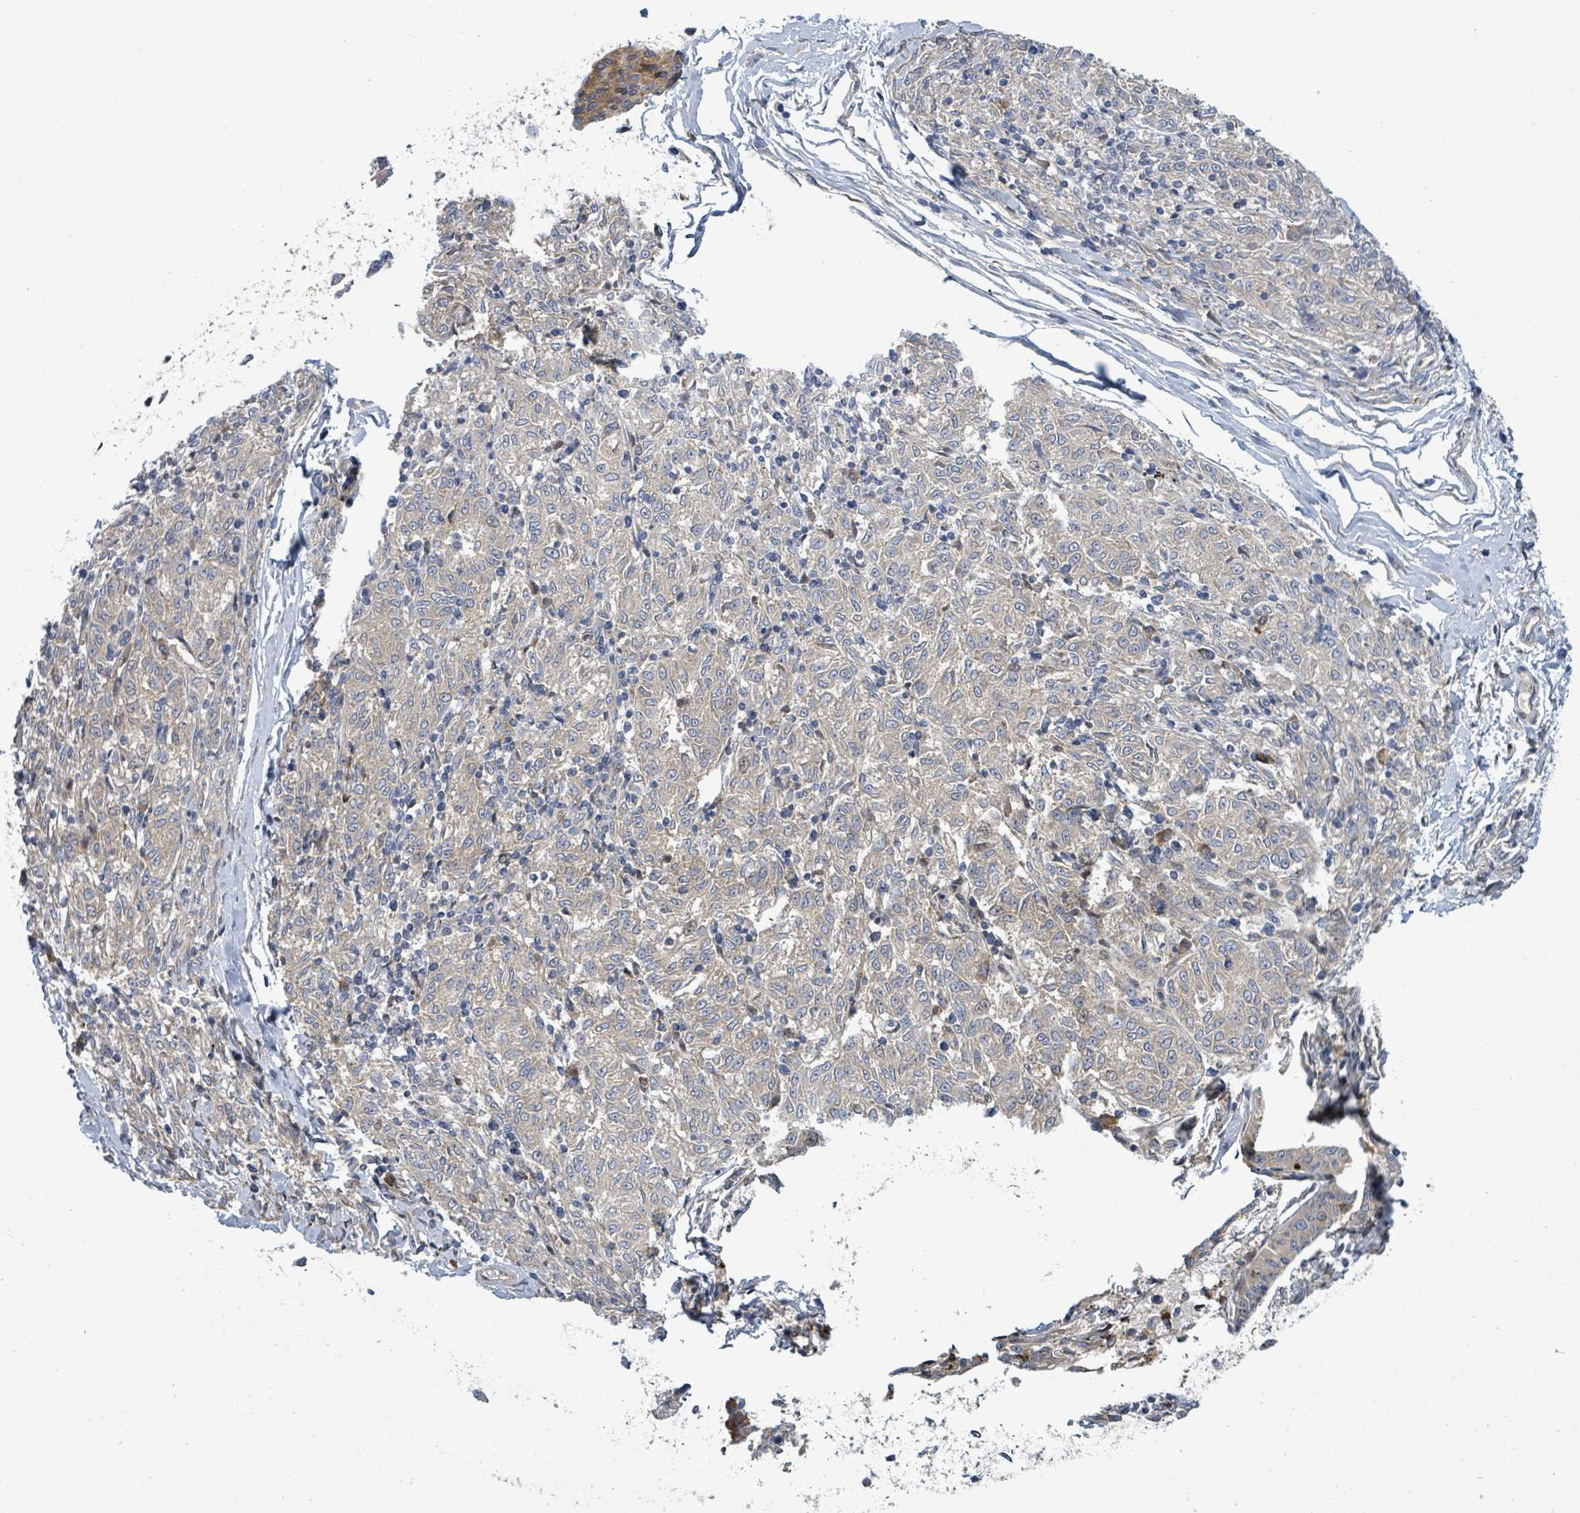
{"staining": {"intensity": "weak", "quantity": "25%-75%", "location": "cytoplasmic/membranous"}, "tissue": "melanoma", "cell_type": "Tumor cells", "image_type": "cancer", "snomed": [{"axis": "morphology", "description": "Malignant melanoma, NOS"}, {"axis": "topography", "description": "Skin"}], "caption": "IHC (DAB) staining of malignant melanoma exhibits weak cytoplasmic/membranous protein expression in about 25%-75% of tumor cells.", "gene": "CFAP210", "patient": {"sex": "female", "age": 72}}